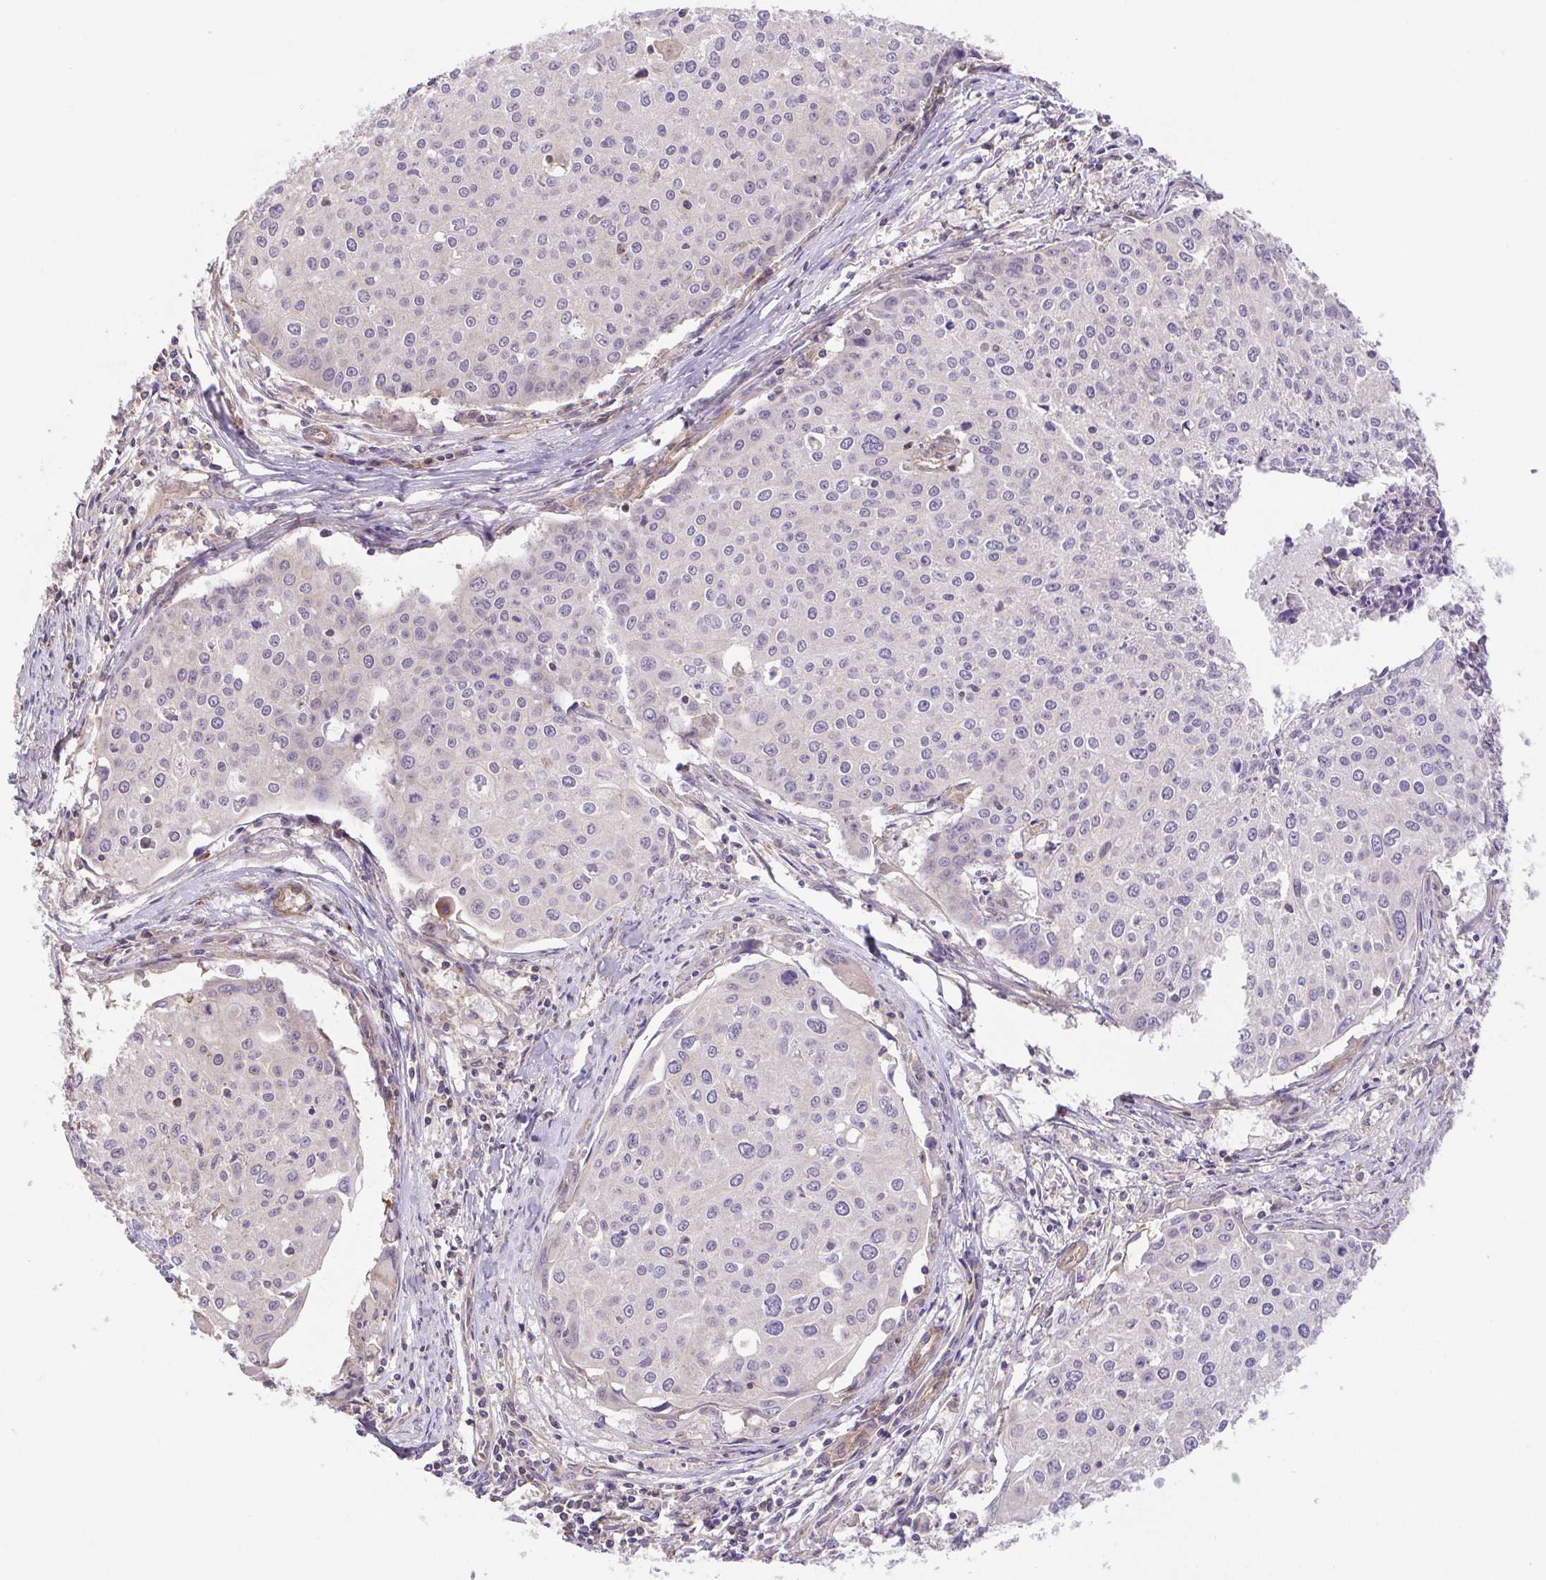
{"staining": {"intensity": "negative", "quantity": "none", "location": "none"}, "tissue": "cervical cancer", "cell_type": "Tumor cells", "image_type": "cancer", "snomed": [{"axis": "morphology", "description": "Squamous cell carcinoma, NOS"}, {"axis": "topography", "description": "Cervix"}], "caption": "Immunohistochemistry (IHC) micrograph of neoplastic tissue: human cervical cancer stained with DAB (3,3'-diaminobenzidine) exhibits no significant protein expression in tumor cells.", "gene": "IDE", "patient": {"sex": "female", "age": 38}}